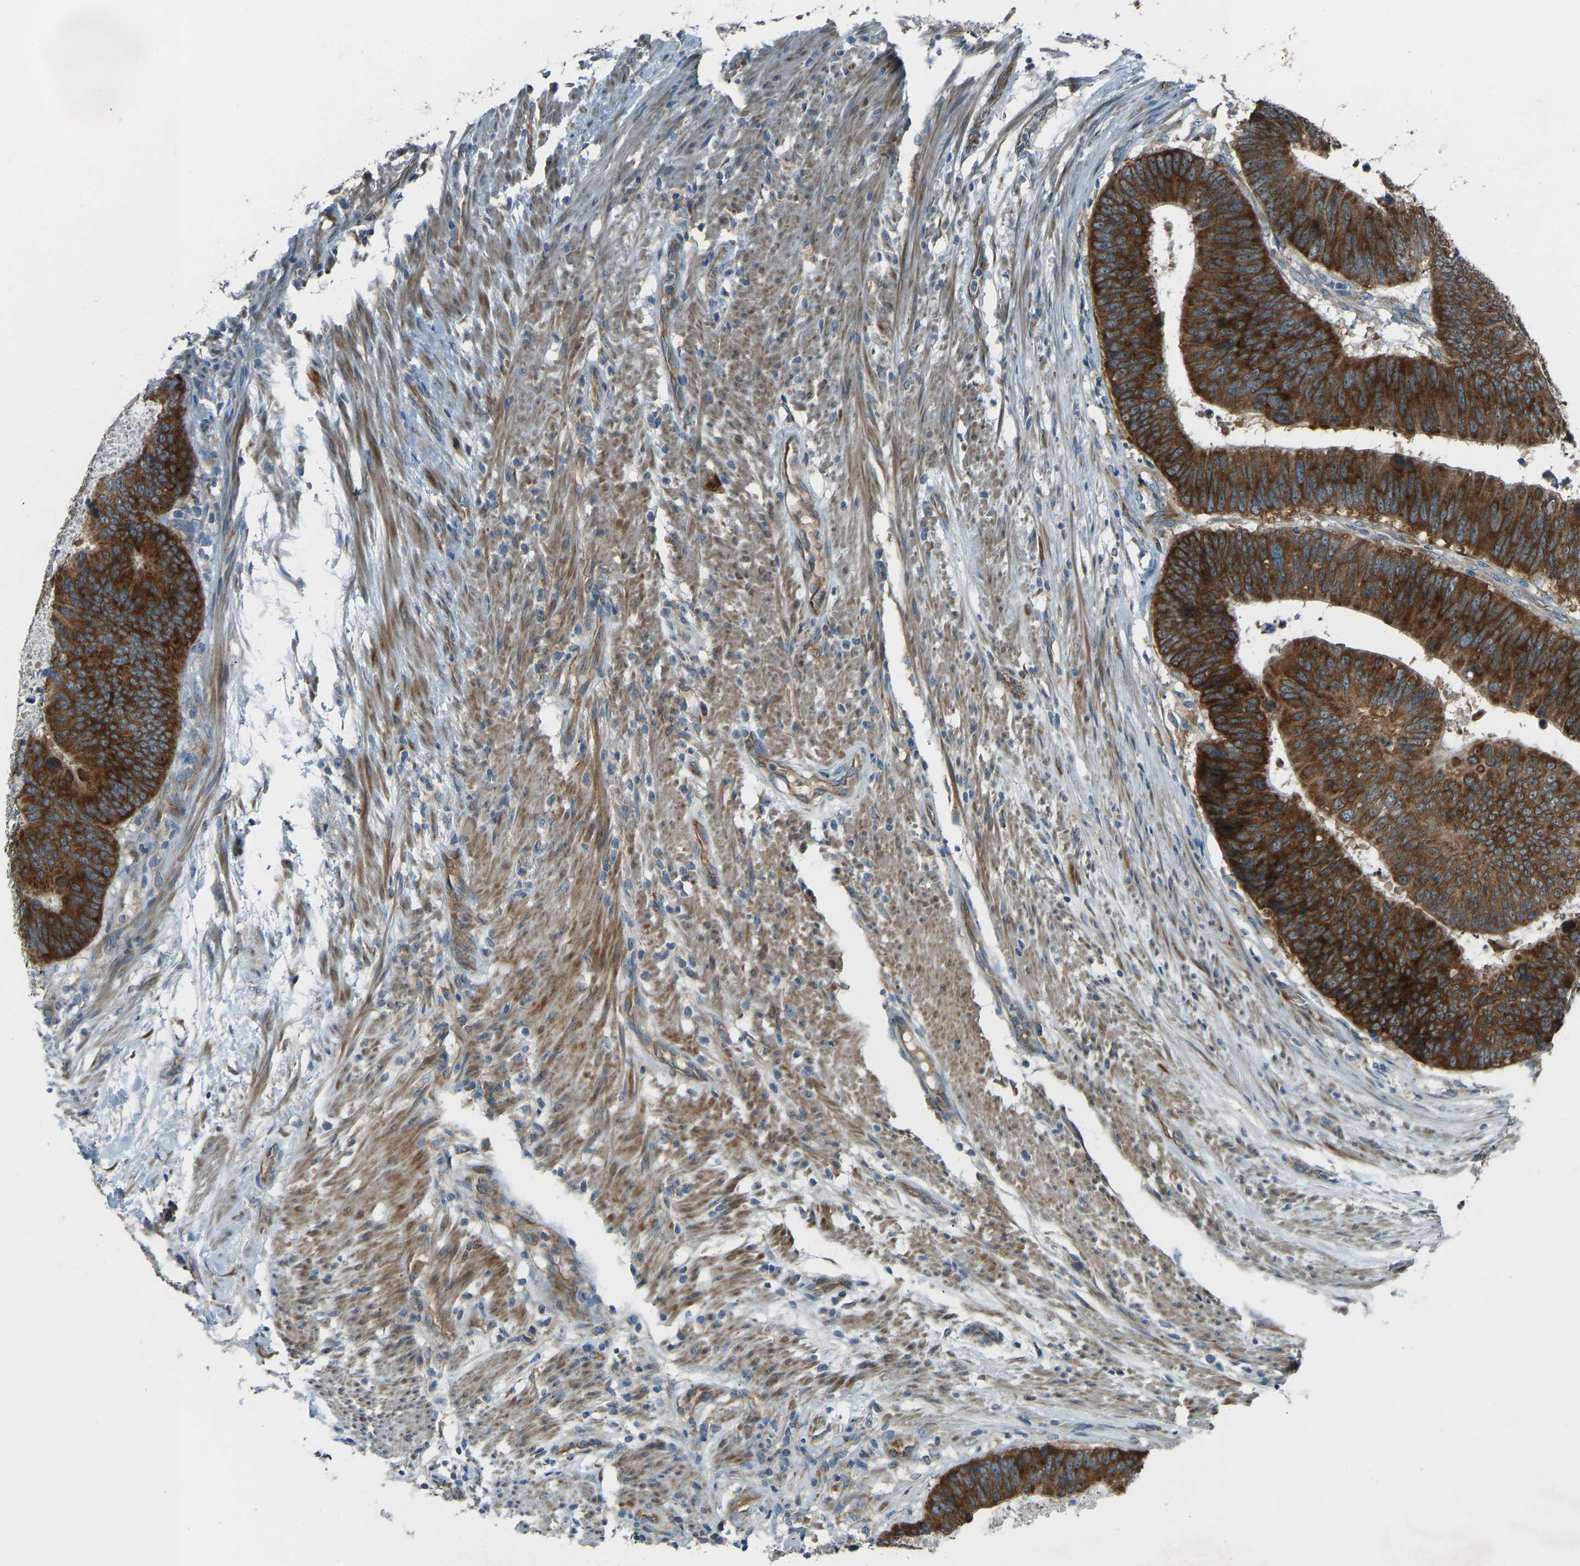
{"staining": {"intensity": "strong", "quantity": ">75%", "location": "cytoplasmic/membranous"}, "tissue": "colorectal cancer", "cell_type": "Tumor cells", "image_type": "cancer", "snomed": [{"axis": "morphology", "description": "Adenocarcinoma, NOS"}, {"axis": "topography", "description": "Colon"}], "caption": "Tumor cells demonstrate high levels of strong cytoplasmic/membranous positivity in approximately >75% of cells in adenocarcinoma (colorectal).", "gene": "STAU2", "patient": {"sex": "male", "age": 56}}